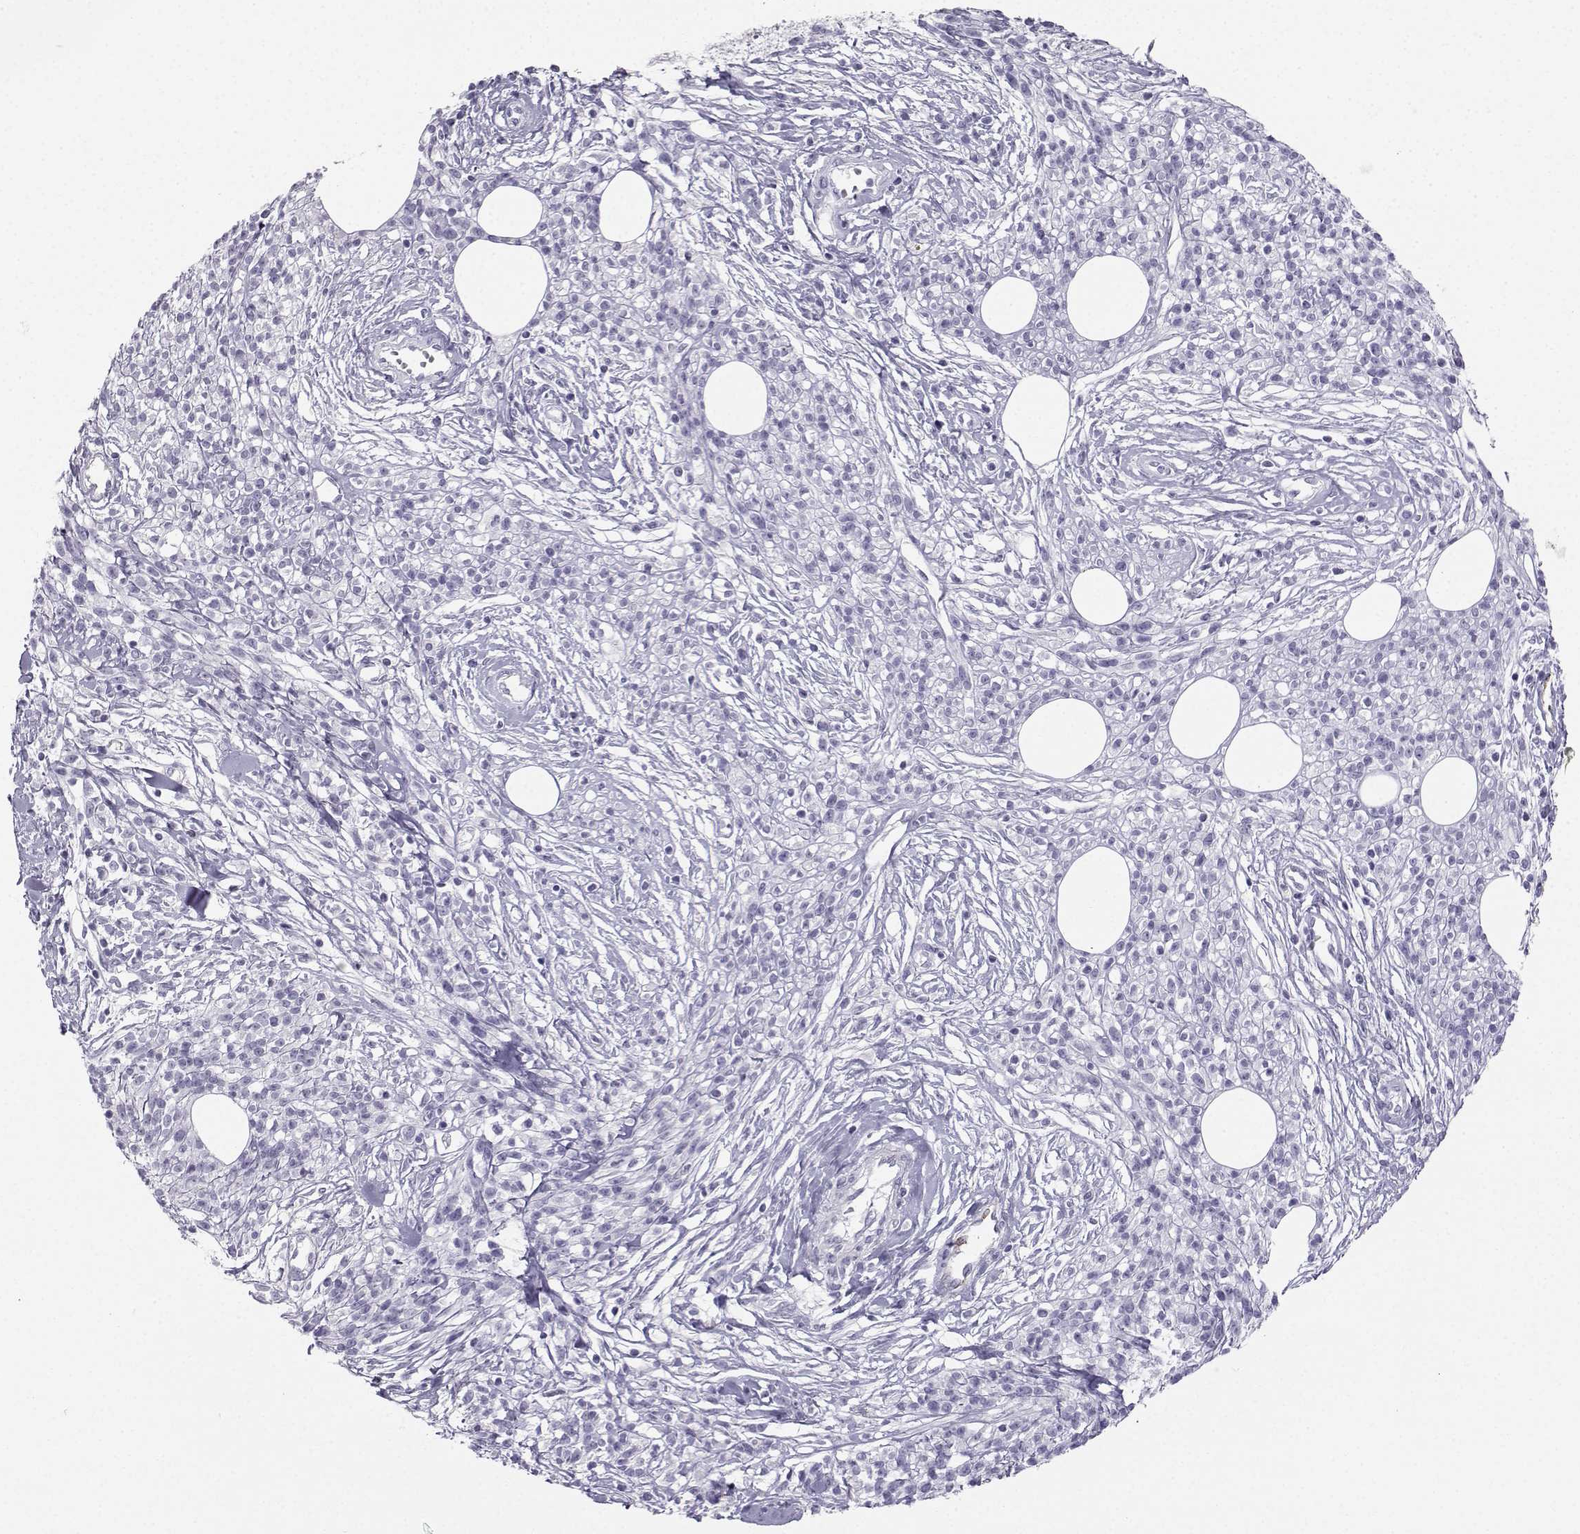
{"staining": {"intensity": "negative", "quantity": "none", "location": "none"}, "tissue": "melanoma", "cell_type": "Tumor cells", "image_type": "cancer", "snomed": [{"axis": "morphology", "description": "Malignant melanoma, NOS"}, {"axis": "topography", "description": "Skin"}, {"axis": "topography", "description": "Skin of trunk"}], "caption": "Immunohistochemistry (IHC) photomicrograph of neoplastic tissue: human melanoma stained with DAB shows no significant protein positivity in tumor cells.", "gene": "IQCD", "patient": {"sex": "male", "age": 74}}